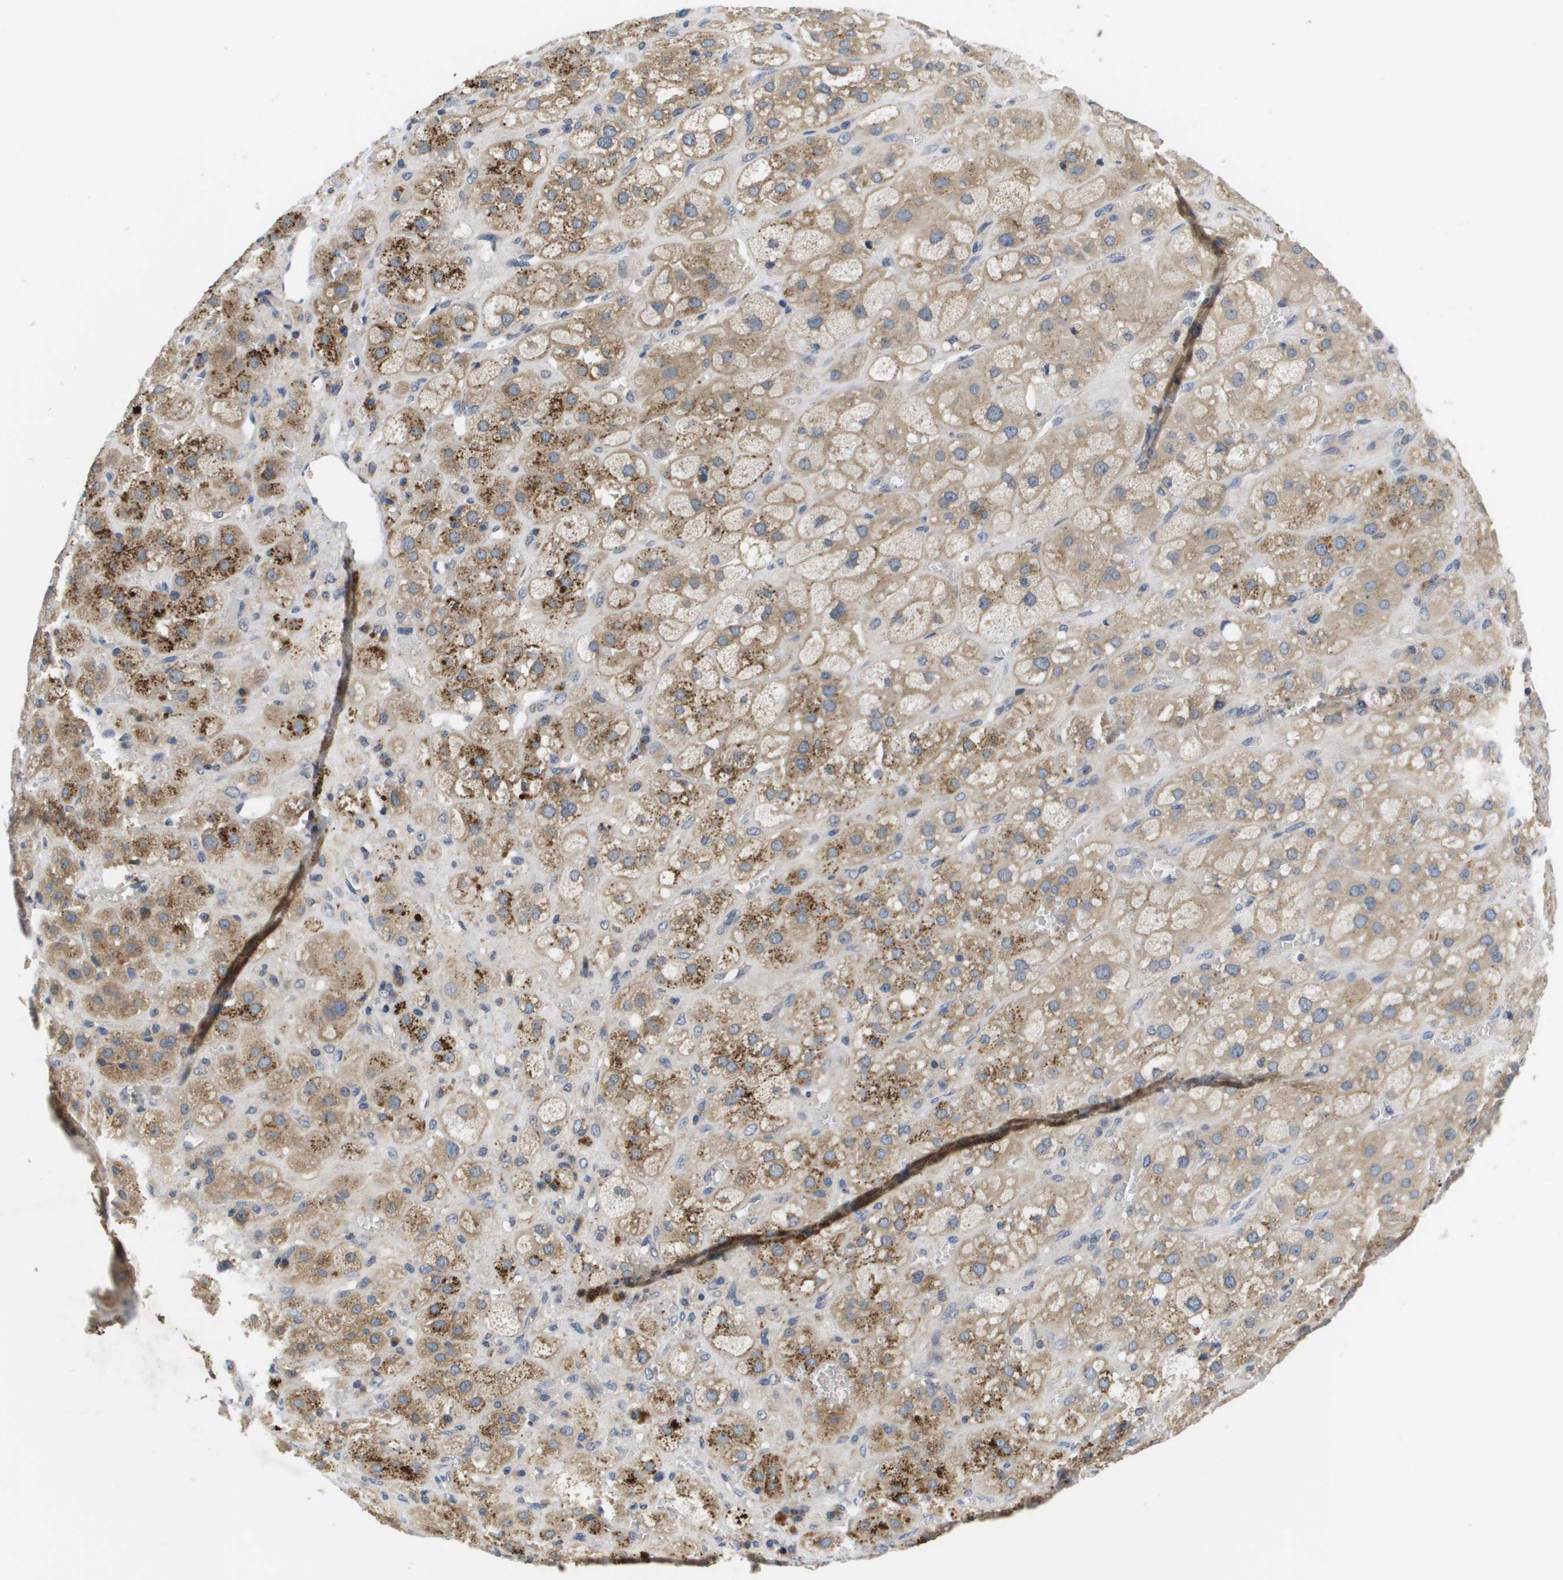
{"staining": {"intensity": "moderate", "quantity": ">75%", "location": "cytoplasmic/membranous"}, "tissue": "adrenal gland", "cell_type": "Glandular cells", "image_type": "normal", "snomed": [{"axis": "morphology", "description": "Normal tissue, NOS"}, {"axis": "topography", "description": "Adrenal gland"}], "caption": "Adrenal gland stained with immunohistochemistry (IHC) exhibits moderate cytoplasmic/membranous expression in about >75% of glandular cells.", "gene": "SLC25A20", "patient": {"sex": "female", "age": 47}}